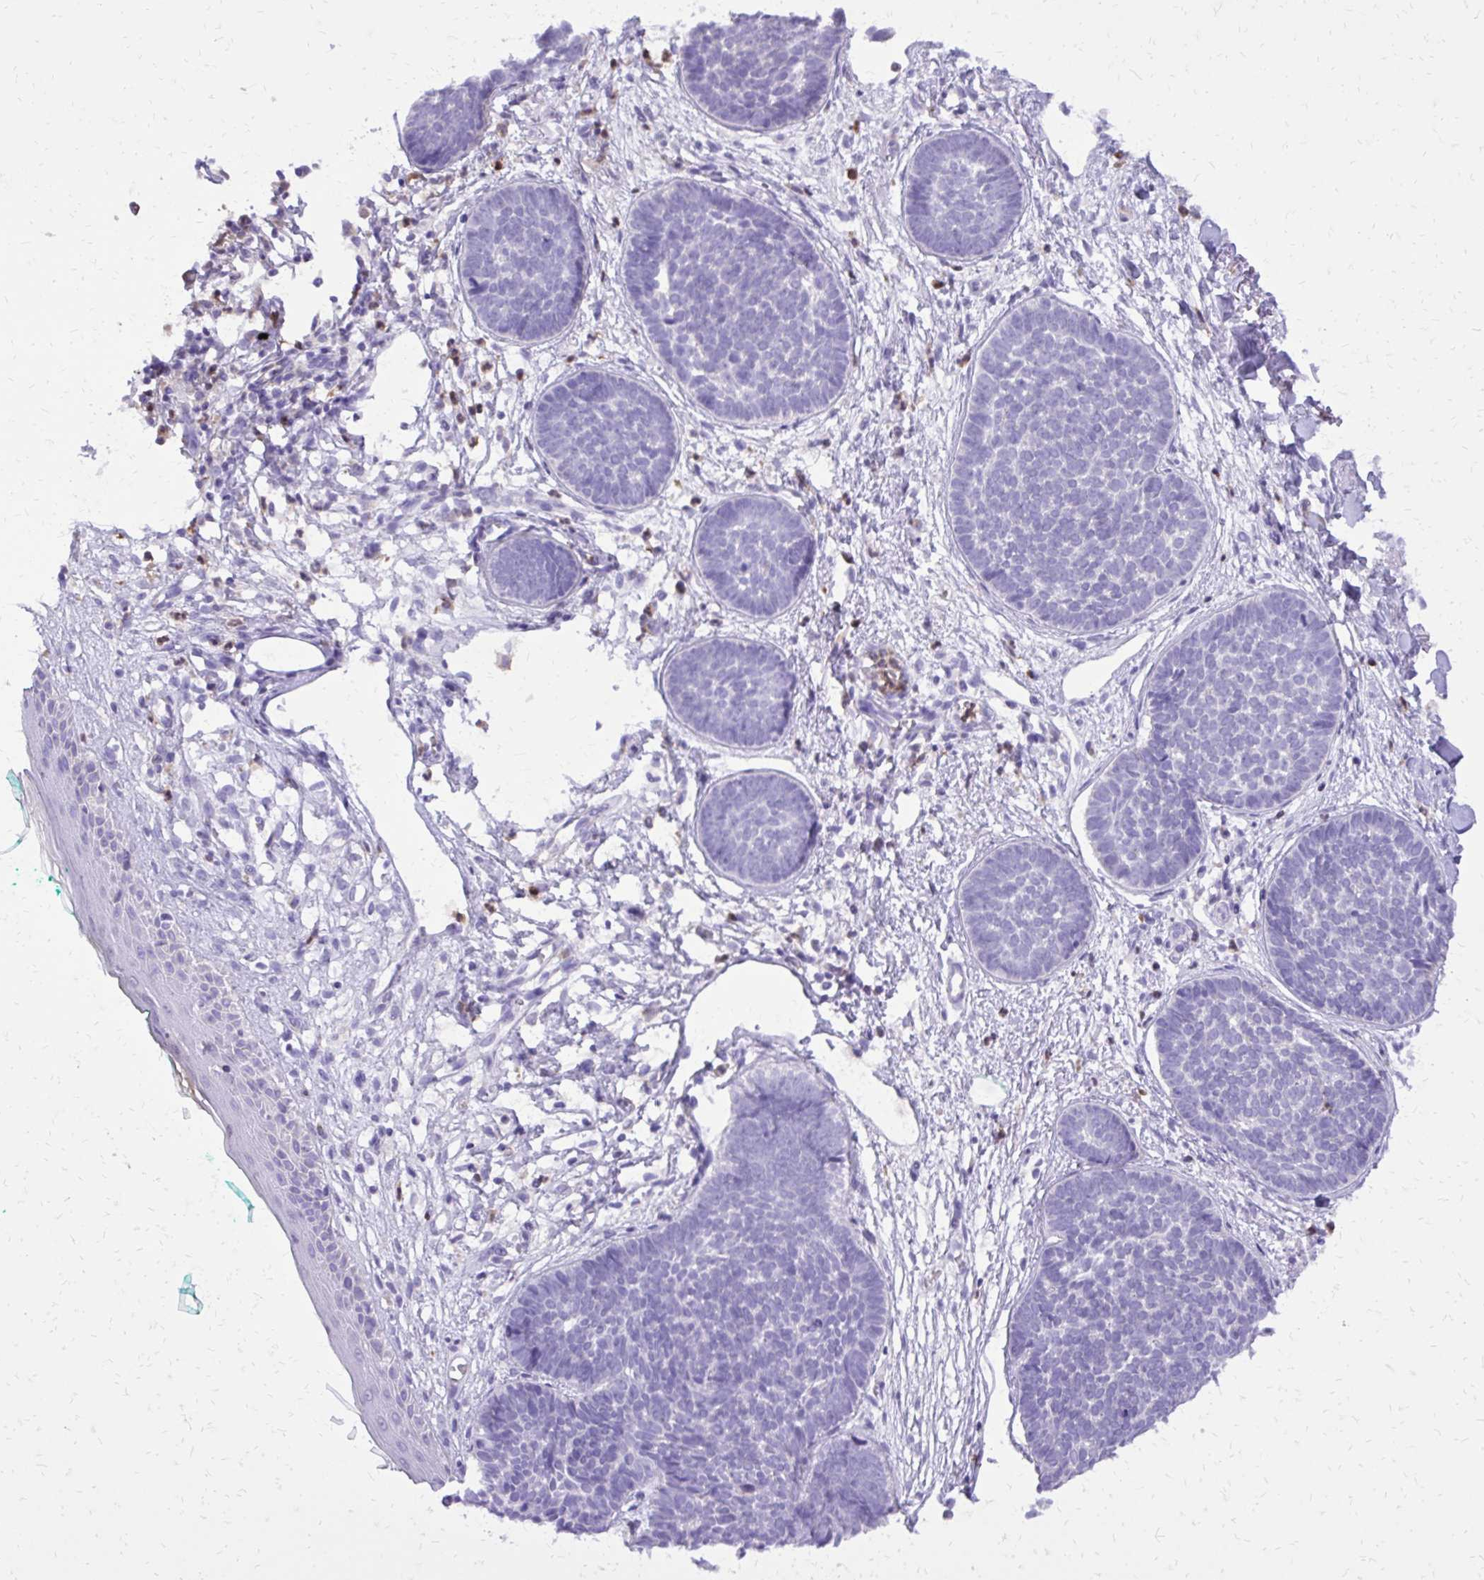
{"staining": {"intensity": "negative", "quantity": "none", "location": "none"}, "tissue": "skin cancer", "cell_type": "Tumor cells", "image_type": "cancer", "snomed": [{"axis": "morphology", "description": "Basal cell carcinoma"}, {"axis": "topography", "description": "Skin"}, {"axis": "topography", "description": "Skin of neck"}, {"axis": "topography", "description": "Skin of shoulder"}, {"axis": "topography", "description": "Skin of back"}], "caption": "Micrograph shows no protein positivity in tumor cells of skin basal cell carcinoma tissue. (IHC, brightfield microscopy, high magnification).", "gene": "CAT", "patient": {"sex": "male", "age": 80}}